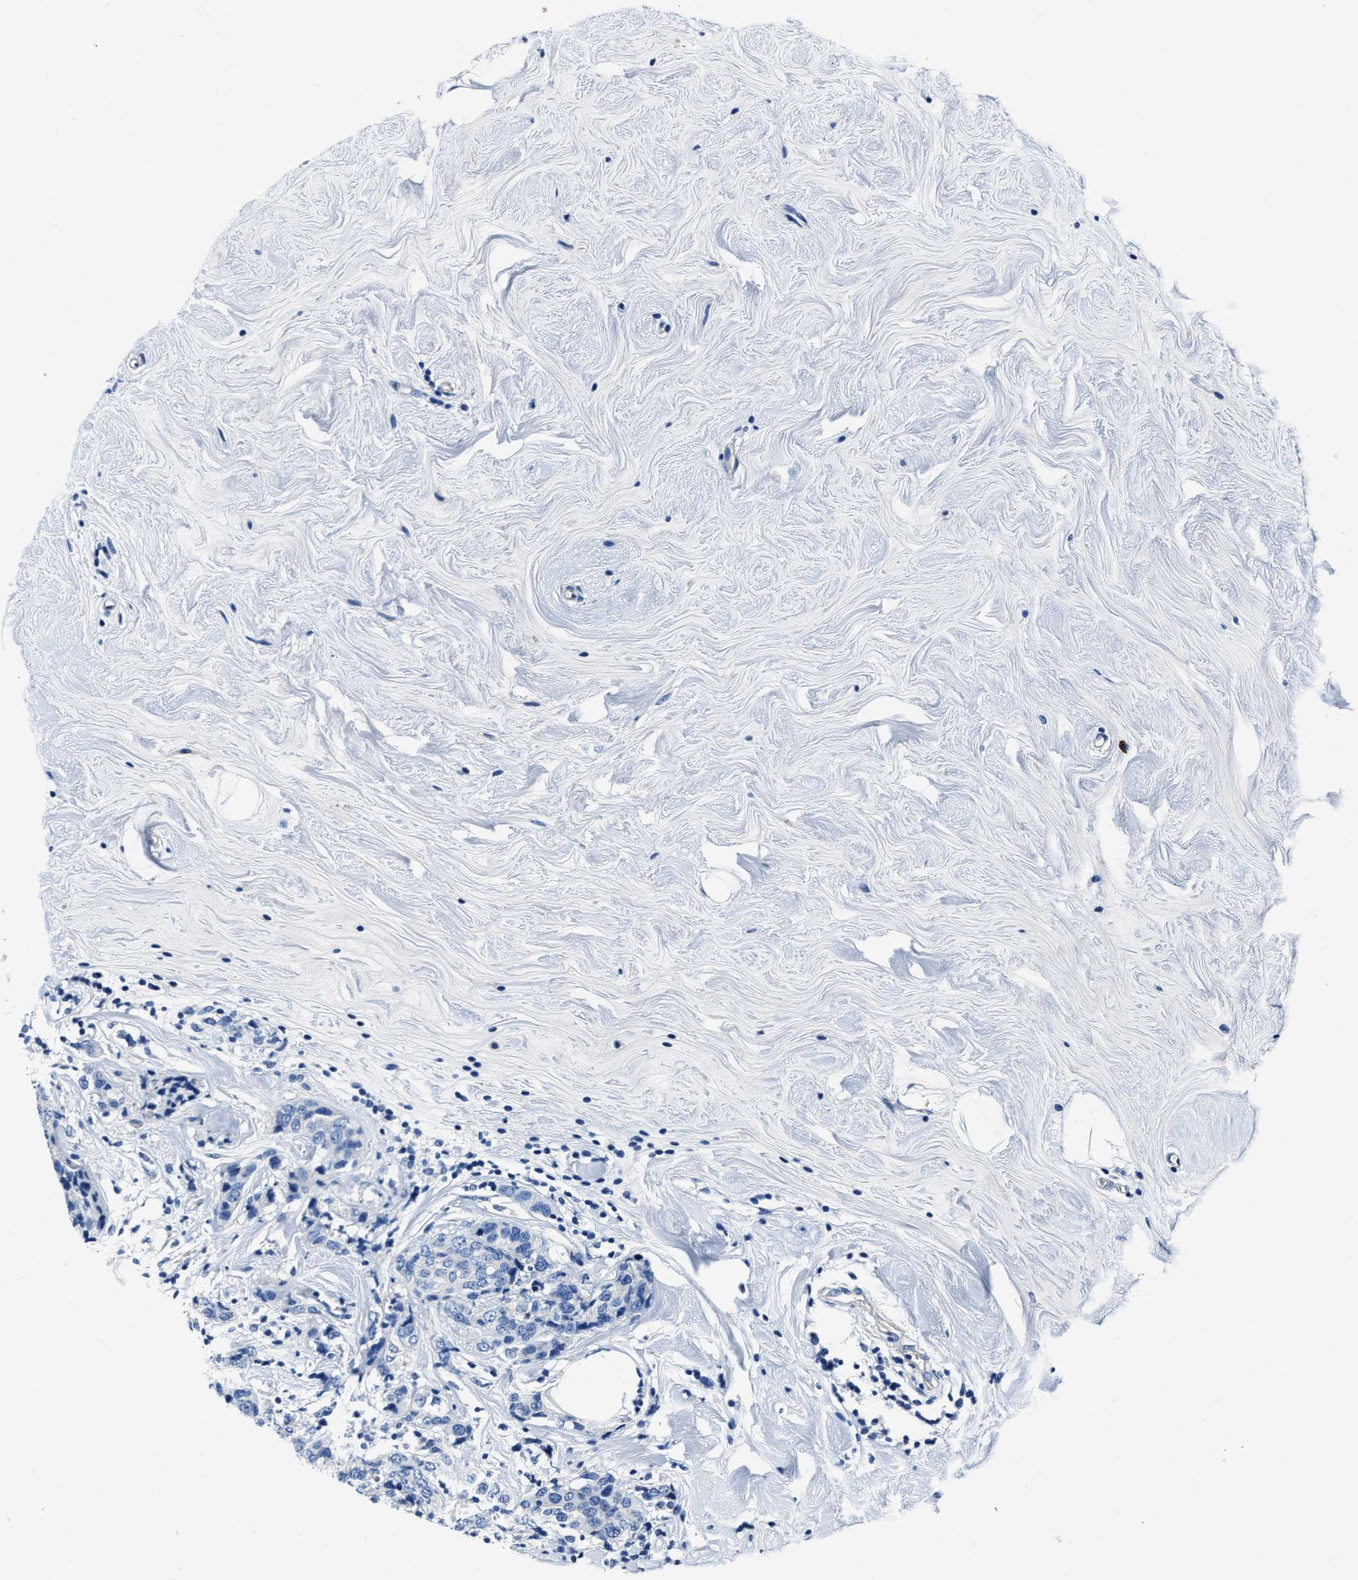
{"staining": {"intensity": "negative", "quantity": "none", "location": "none"}, "tissue": "breast cancer", "cell_type": "Tumor cells", "image_type": "cancer", "snomed": [{"axis": "morphology", "description": "Lobular carcinoma"}, {"axis": "topography", "description": "Breast"}], "caption": "Protein analysis of breast cancer shows no significant staining in tumor cells.", "gene": "NACAD", "patient": {"sex": "female", "age": 59}}